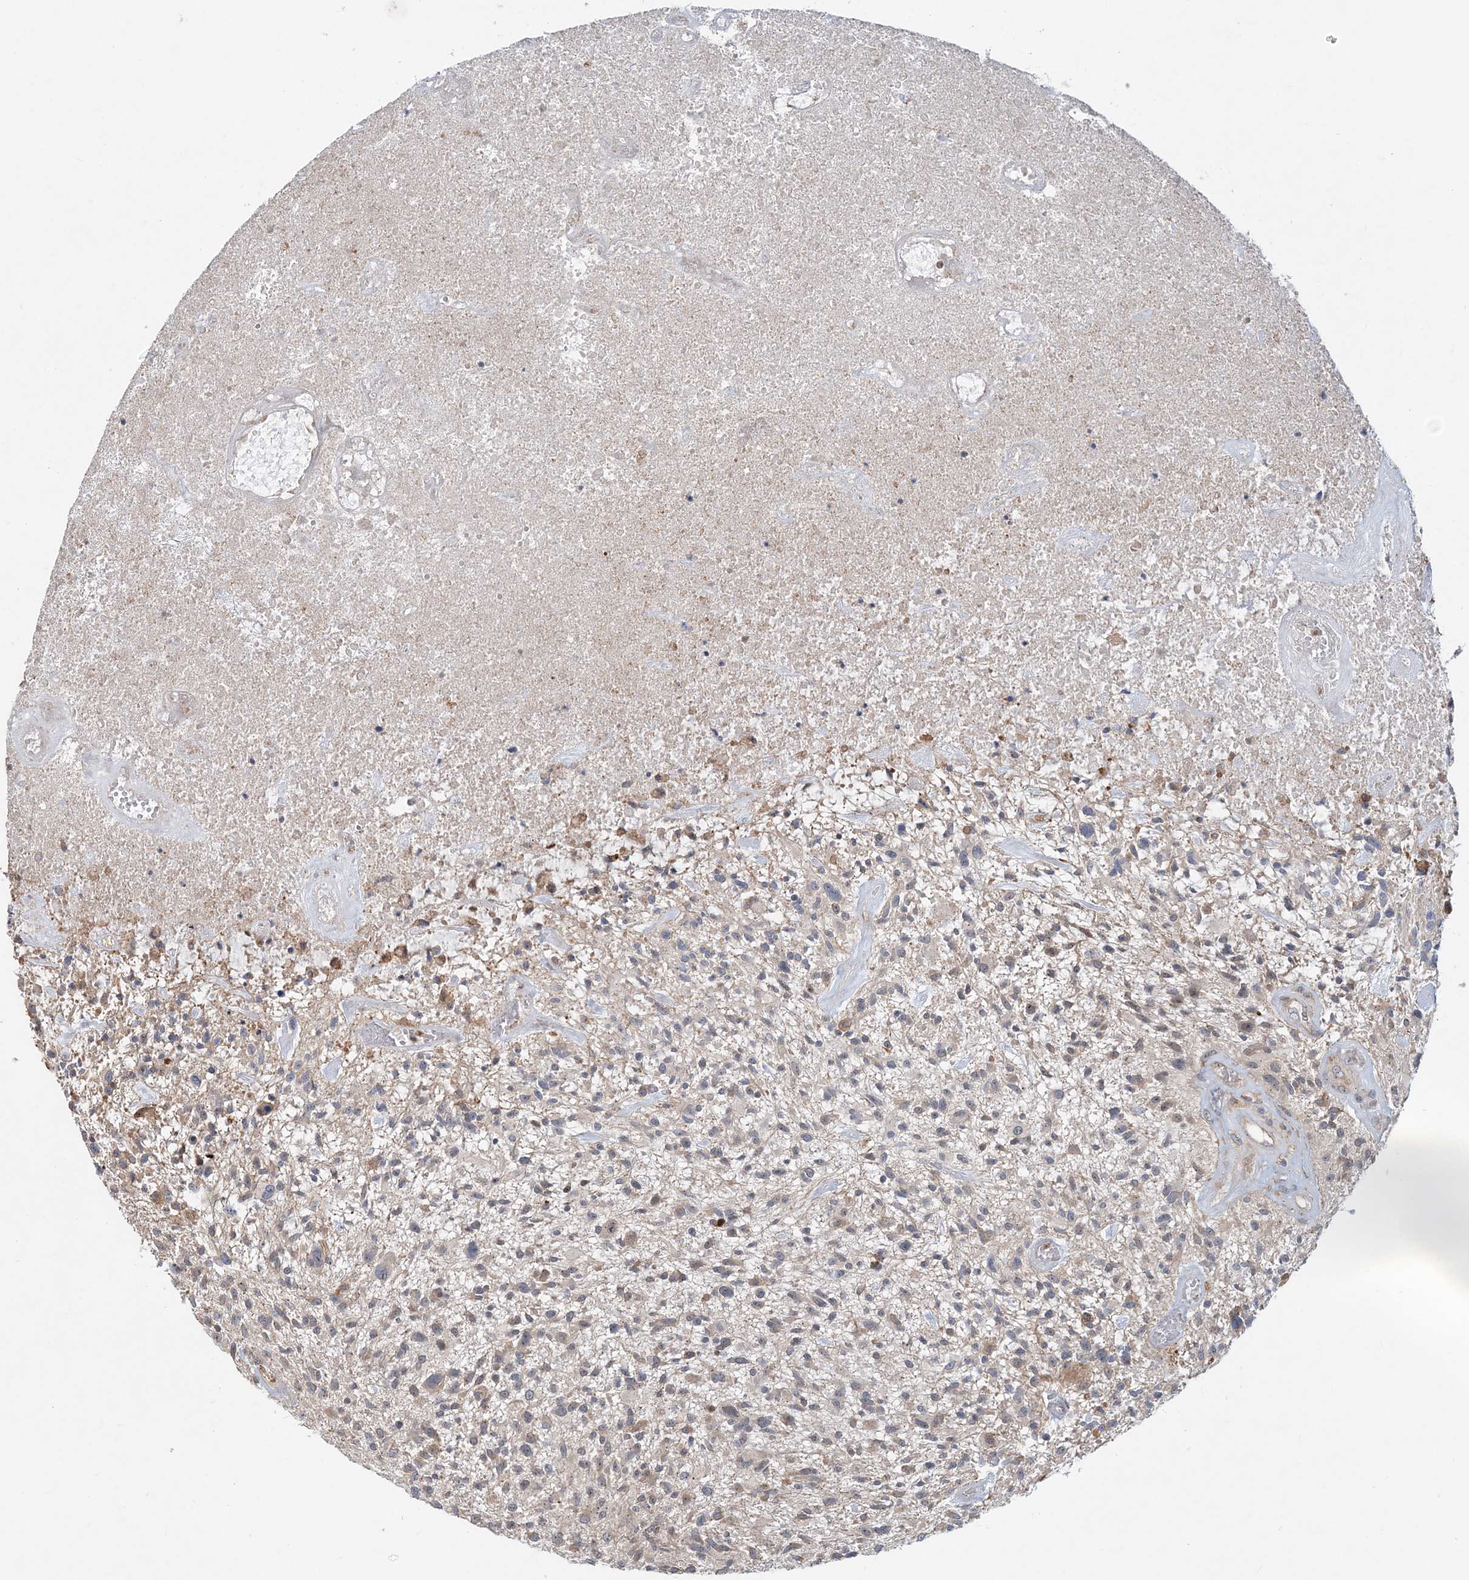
{"staining": {"intensity": "negative", "quantity": "none", "location": "none"}, "tissue": "glioma", "cell_type": "Tumor cells", "image_type": "cancer", "snomed": [{"axis": "morphology", "description": "Glioma, malignant, High grade"}, {"axis": "topography", "description": "Brain"}], "caption": "Image shows no protein staining in tumor cells of glioma tissue. The staining was performed using DAB to visualize the protein expression in brown, while the nuclei were stained in blue with hematoxylin (Magnification: 20x).", "gene": "CXXC5", "patient": {"sex": "male", "age": 47}}